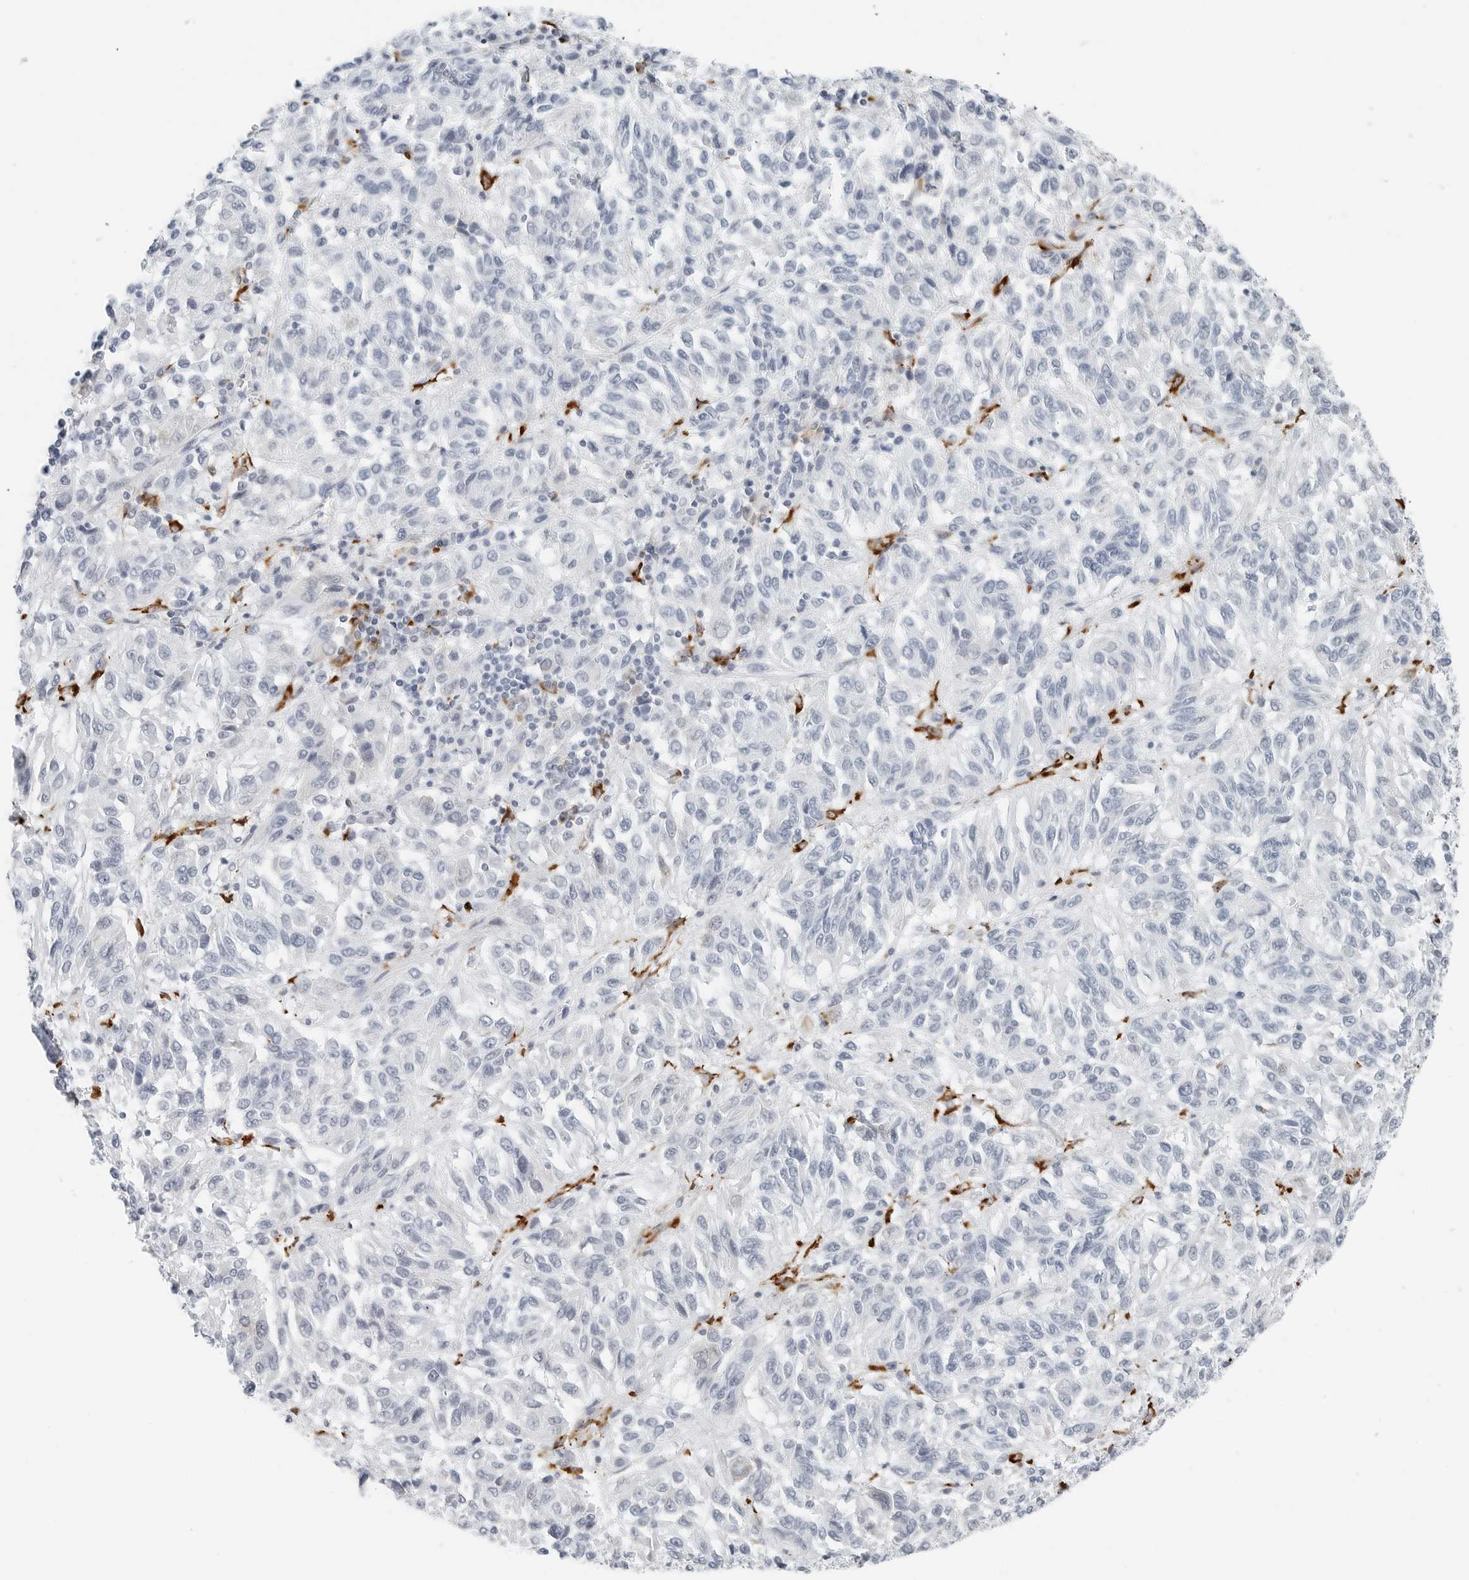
{"staining": {"intensity": "negative", "quantity": "none", "location": "none"}, "tissue": "melanoma", "cell_type": "Tumor cells", "image_type": "cancer", "snomed": [{"axis": "morphology", "description": "Malignant melanoma, Metastatic site"}, {"axis": "topography", "description": "Lung"}], "caption": "Immunohistochemistry (IHC) micrograph of human melanoma stained for a protein (brown), which exhibits no positivity in tumor cells.", "gene": "P4HA2", "patient": {"sex": "male", "age": 64}}